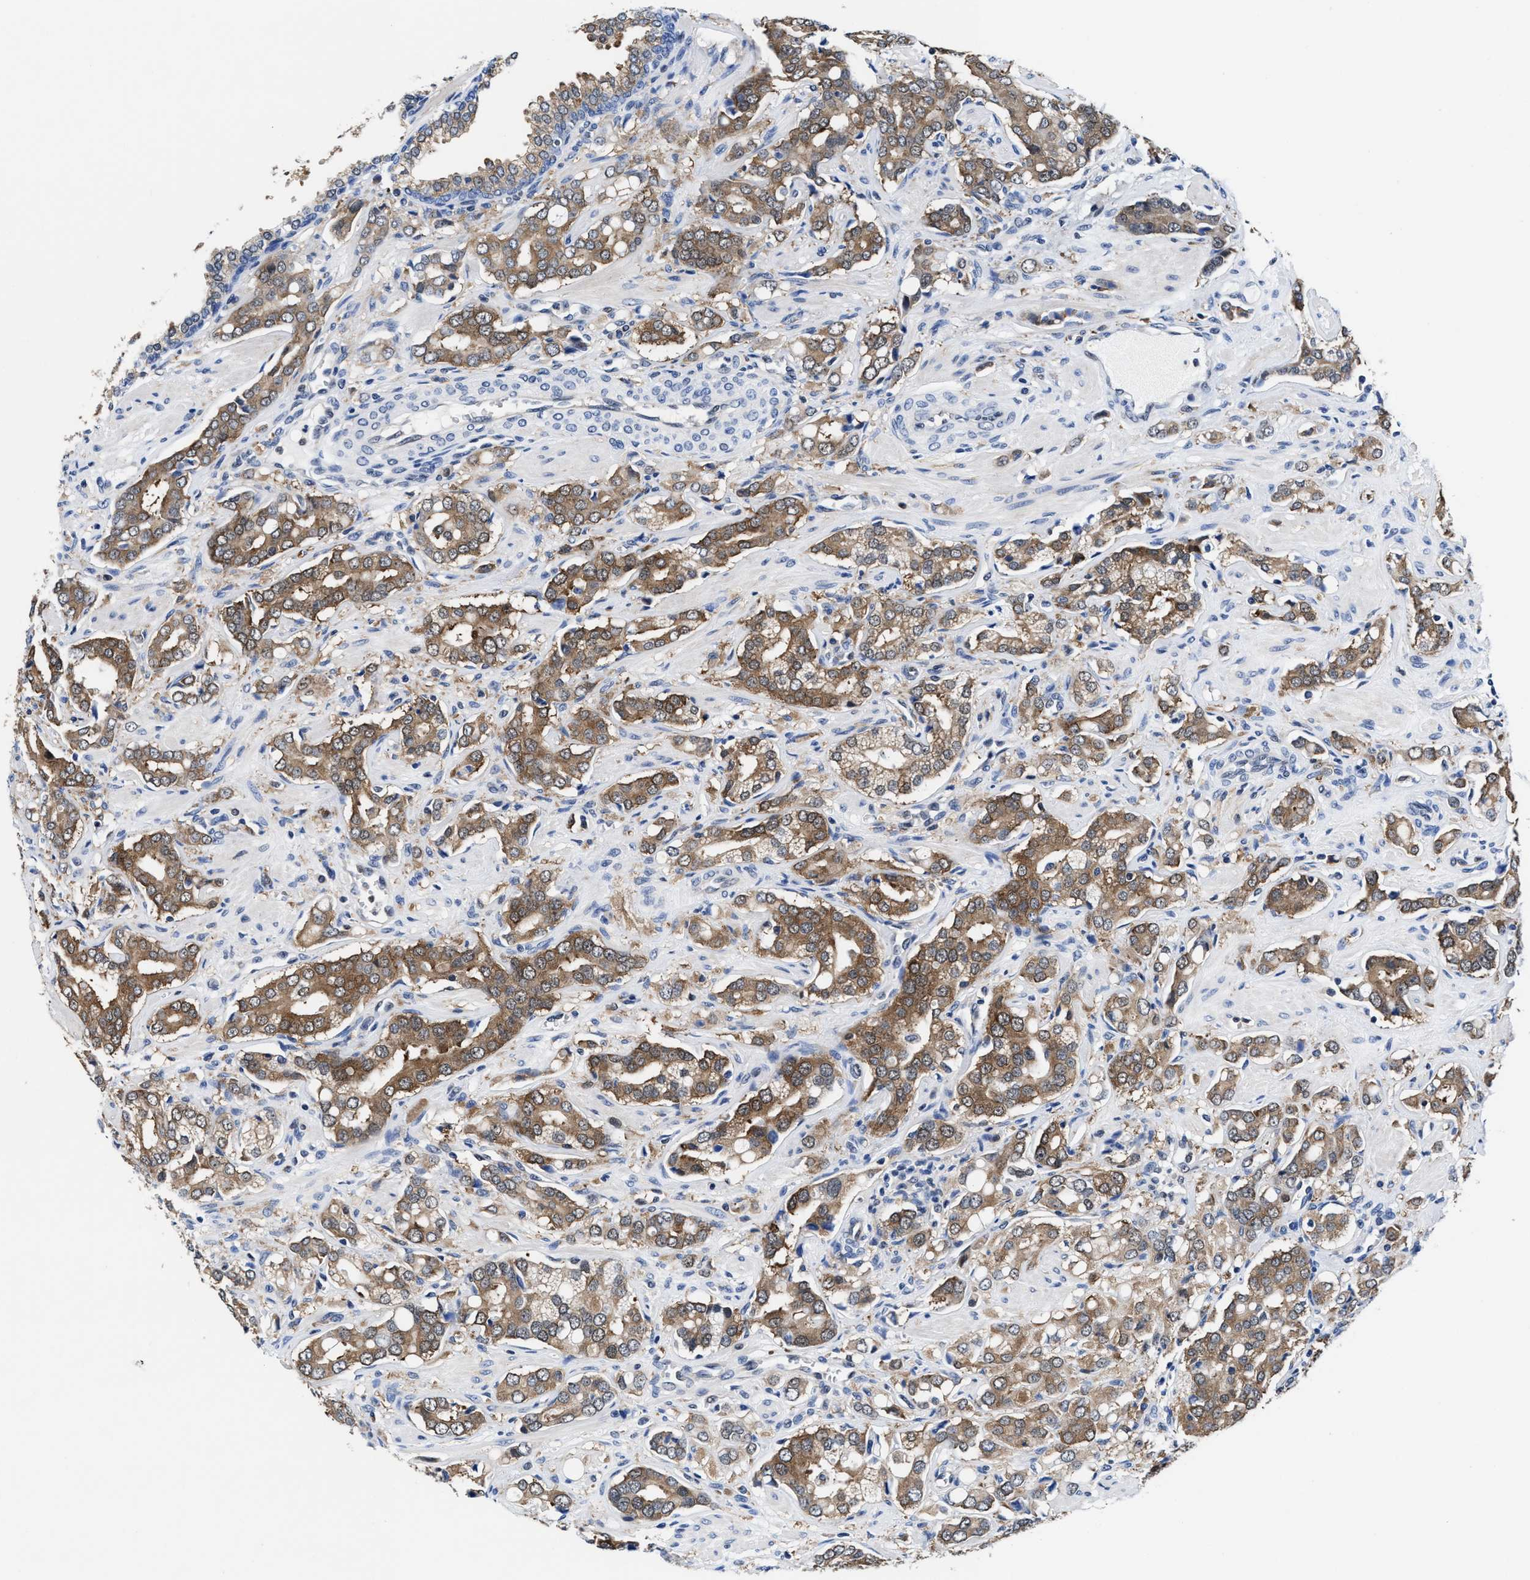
{"staining": {"intensity": "moderate", "quantity": ">75%", "location": "cytoplasmic/membranous"}, "tissue": "prostate cancer", "cell_type": "Tumor cells", "image_type": "cancer", "snomed": [{"axis": "morphology", "description": "Adenocarcinoma, High grade"}, {"axis": "topography", "description": "Prostate"}], "caption": "Tumor cells exhibit medium levels of moderate cytoplasmic/membranous staining in about >75% of cells in human prostate high-grade adenocarcinoma. The protein is stained brown, and the nuclei are stained in blue (DAB IHC with brightfield microscopy, high magnification).", "gene": "ACLY", "patient": {"sex": "male", "age": 52}}